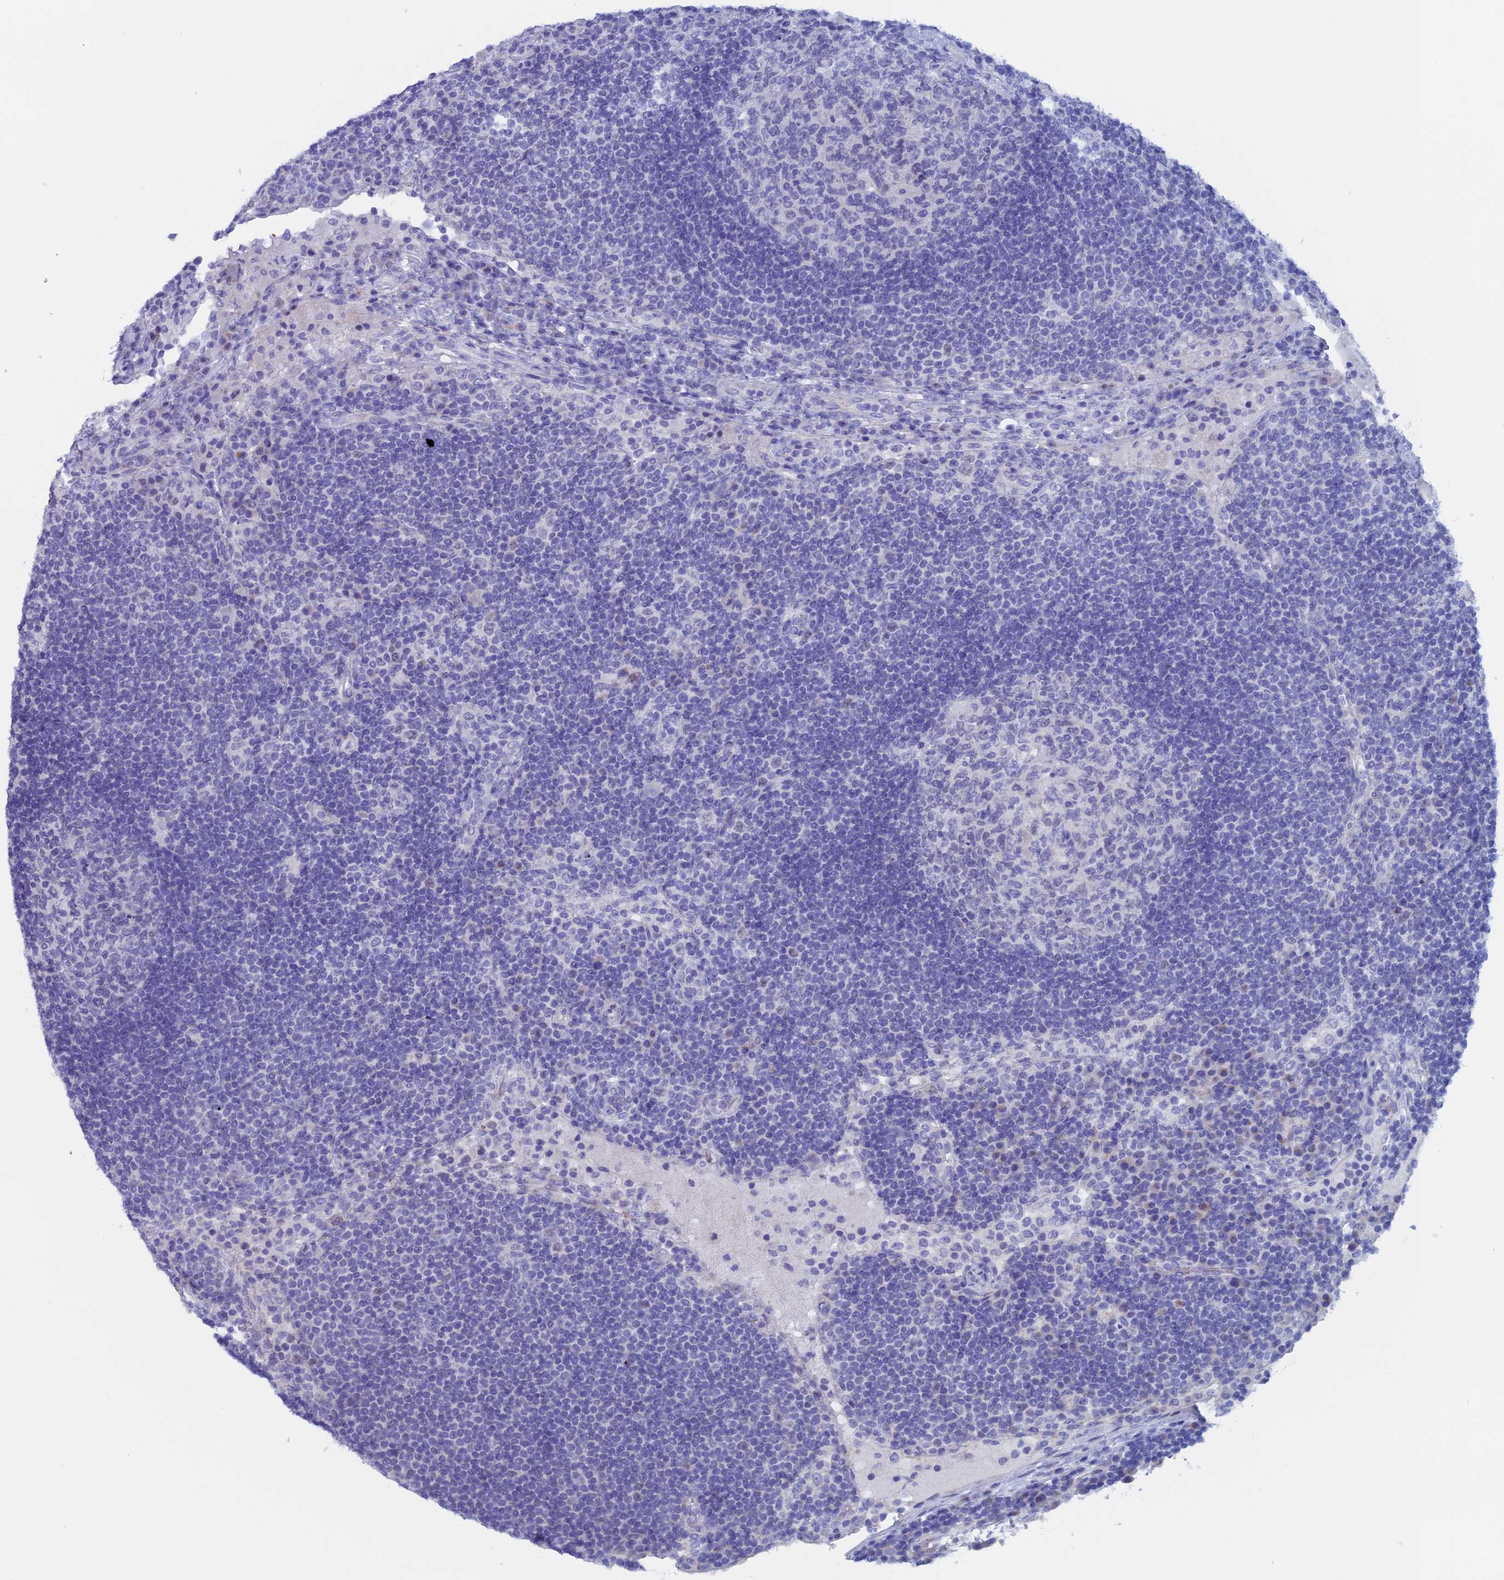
{"staining": {"intensity": "negative", "quantity": "none", "location": "none"}, "tissue": "lymph node", "cell_type": "Germinal center cells", "image_type": "normal", "snomed": [{"axis": "morphology", "description": "Normal tissue, NOS"}, {"axis": "topography", "description": "Lymph node"}], "caption": "DAB immunohistochemical staining of unremarkable lymph node exhibits no significant staining in germinal center cells.", "gene": "PSMC3IP", "patient": {"sex": "female", "age": 53}}